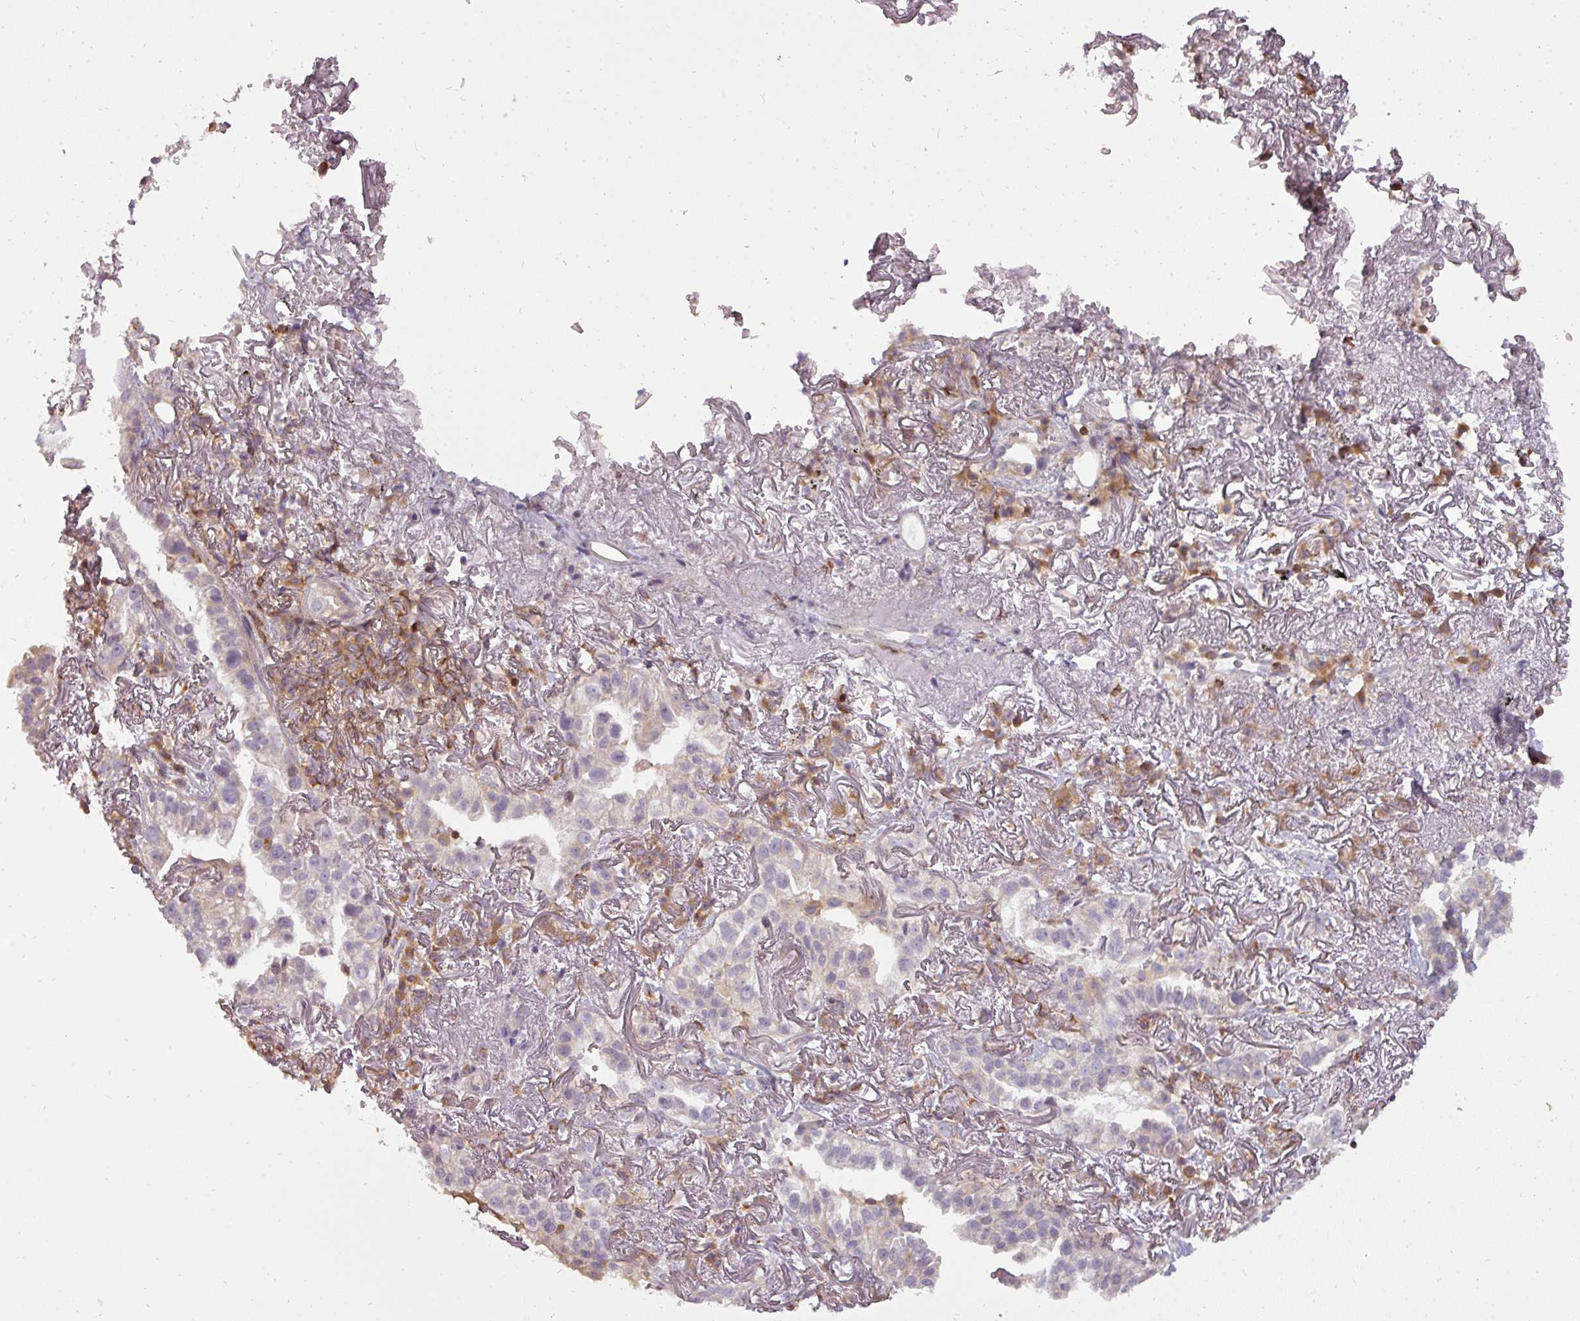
{"staining": {"intensity": "negative", "quantity": "none", "location": "none"}, "tissue": "lung cancer", "cell_type": "Tumor cells", "image_type": "cancer", "snomed": [{"axis": "morphology", "description": "Adenocarcinoma, NOS"}, {"axis": "topography", "description": "Lung"}], "caption": "DAB (3,3'-diaminobenzidine) immunohistochemical staining of human lung cancer (adenocarcinoma) demonstrates no significant expression in tumor cells.", "gene": "STK4", "patient": {"sex": "female", "age": 69}}